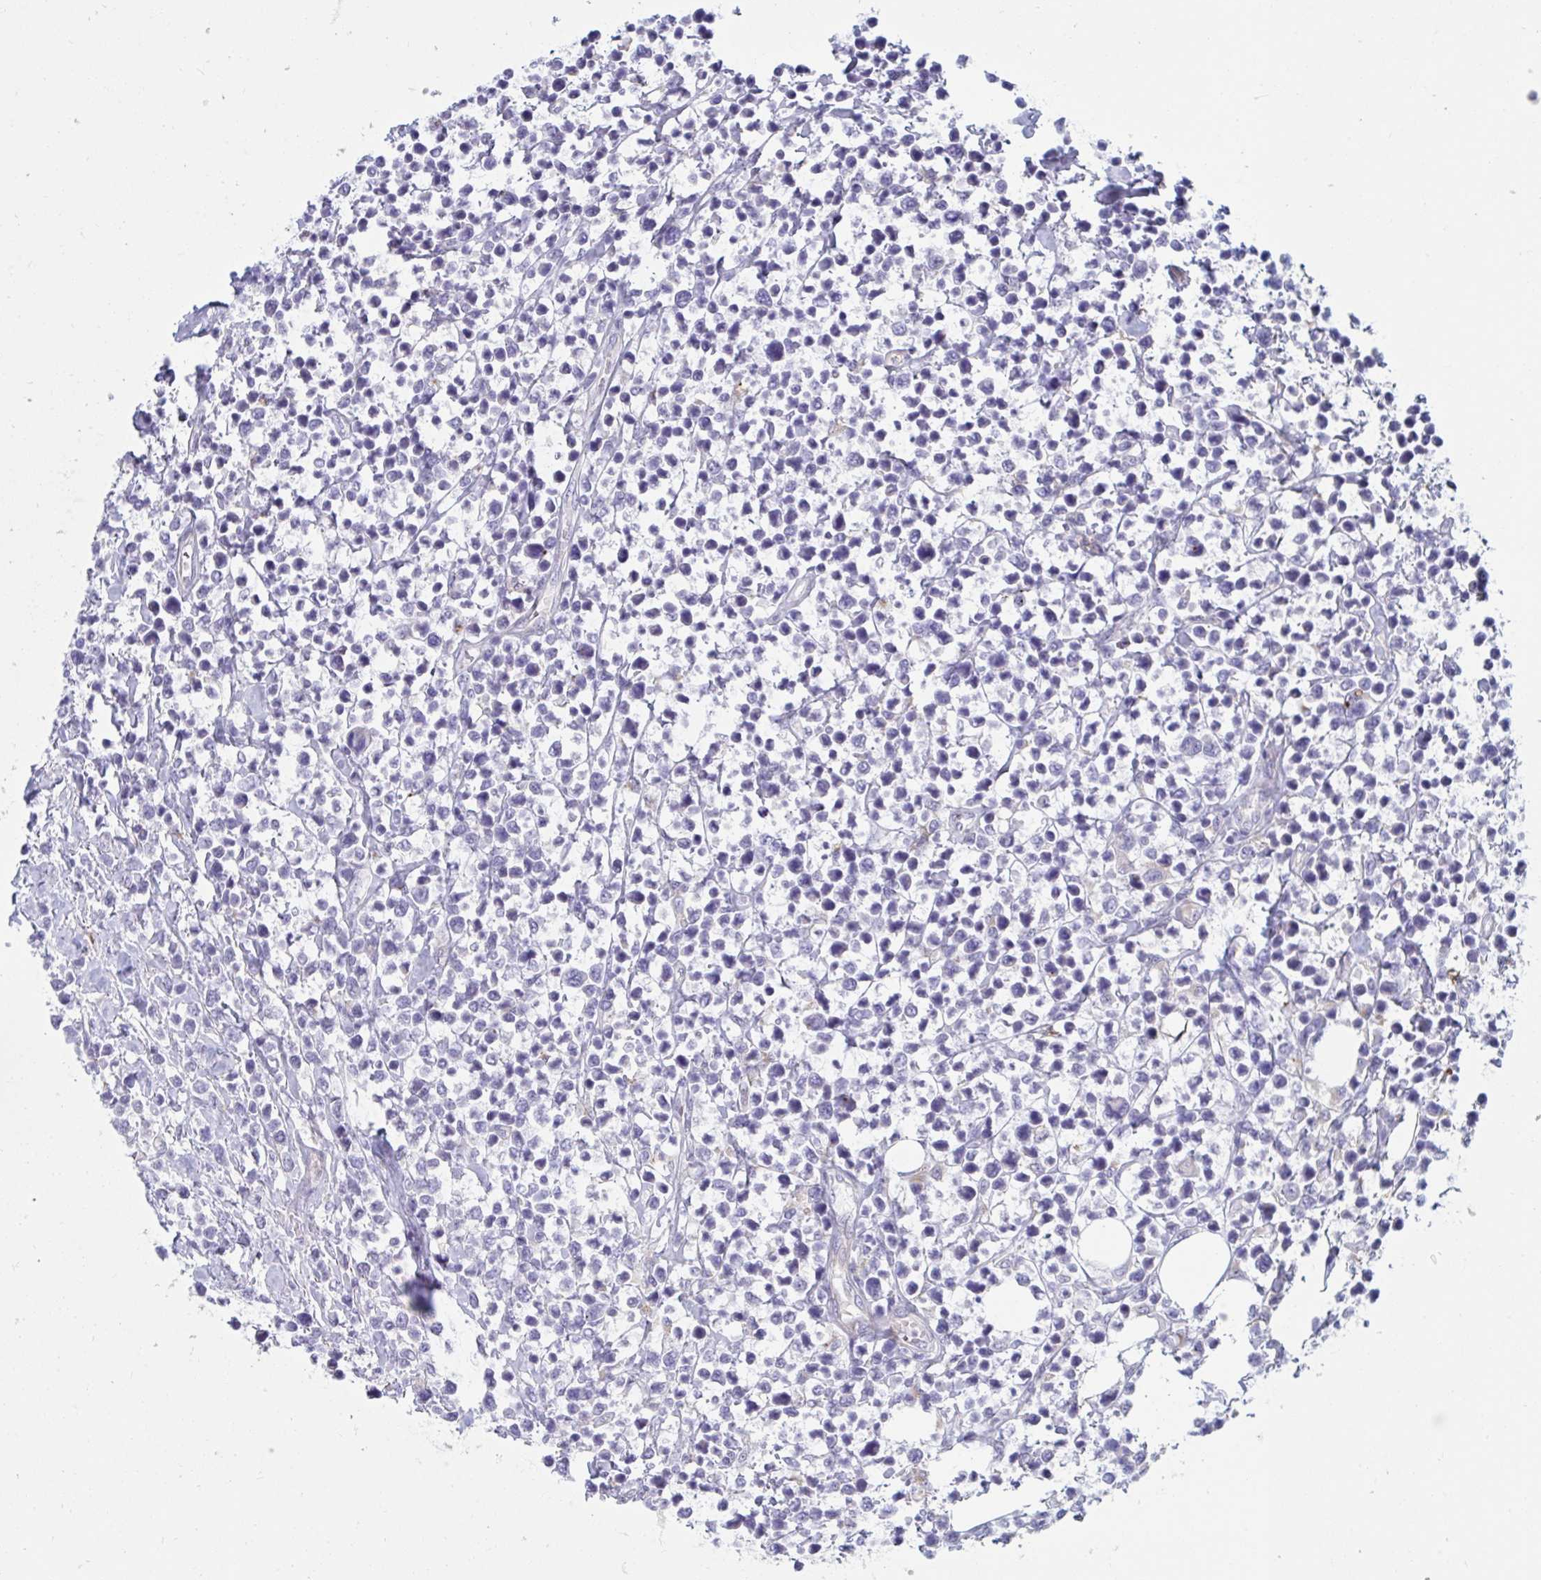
{"staining": {"intensity": "negative", "quantity": "none", "location": "none"}, "tissue": "lymphoma", "cell_type": "Tumor cells", "image_type": "cancer", "snomed": [{"axis": "morphology", "description": "Malignant lymphoma, non-Hodgkin's type, High grade"}, {"axis": "topography", "description": "Soft tissue"}], "caption": "High magnification brightfield microscopy of malignant lymphoma, non-Hodgkin's type (high-grade) stained with DAB (brown) and counterstained with hematoxylin (blue): tumor cells show no significant staining.", "gene": "SLC9A6", "patient": {"sex": "female", "age": 56}}